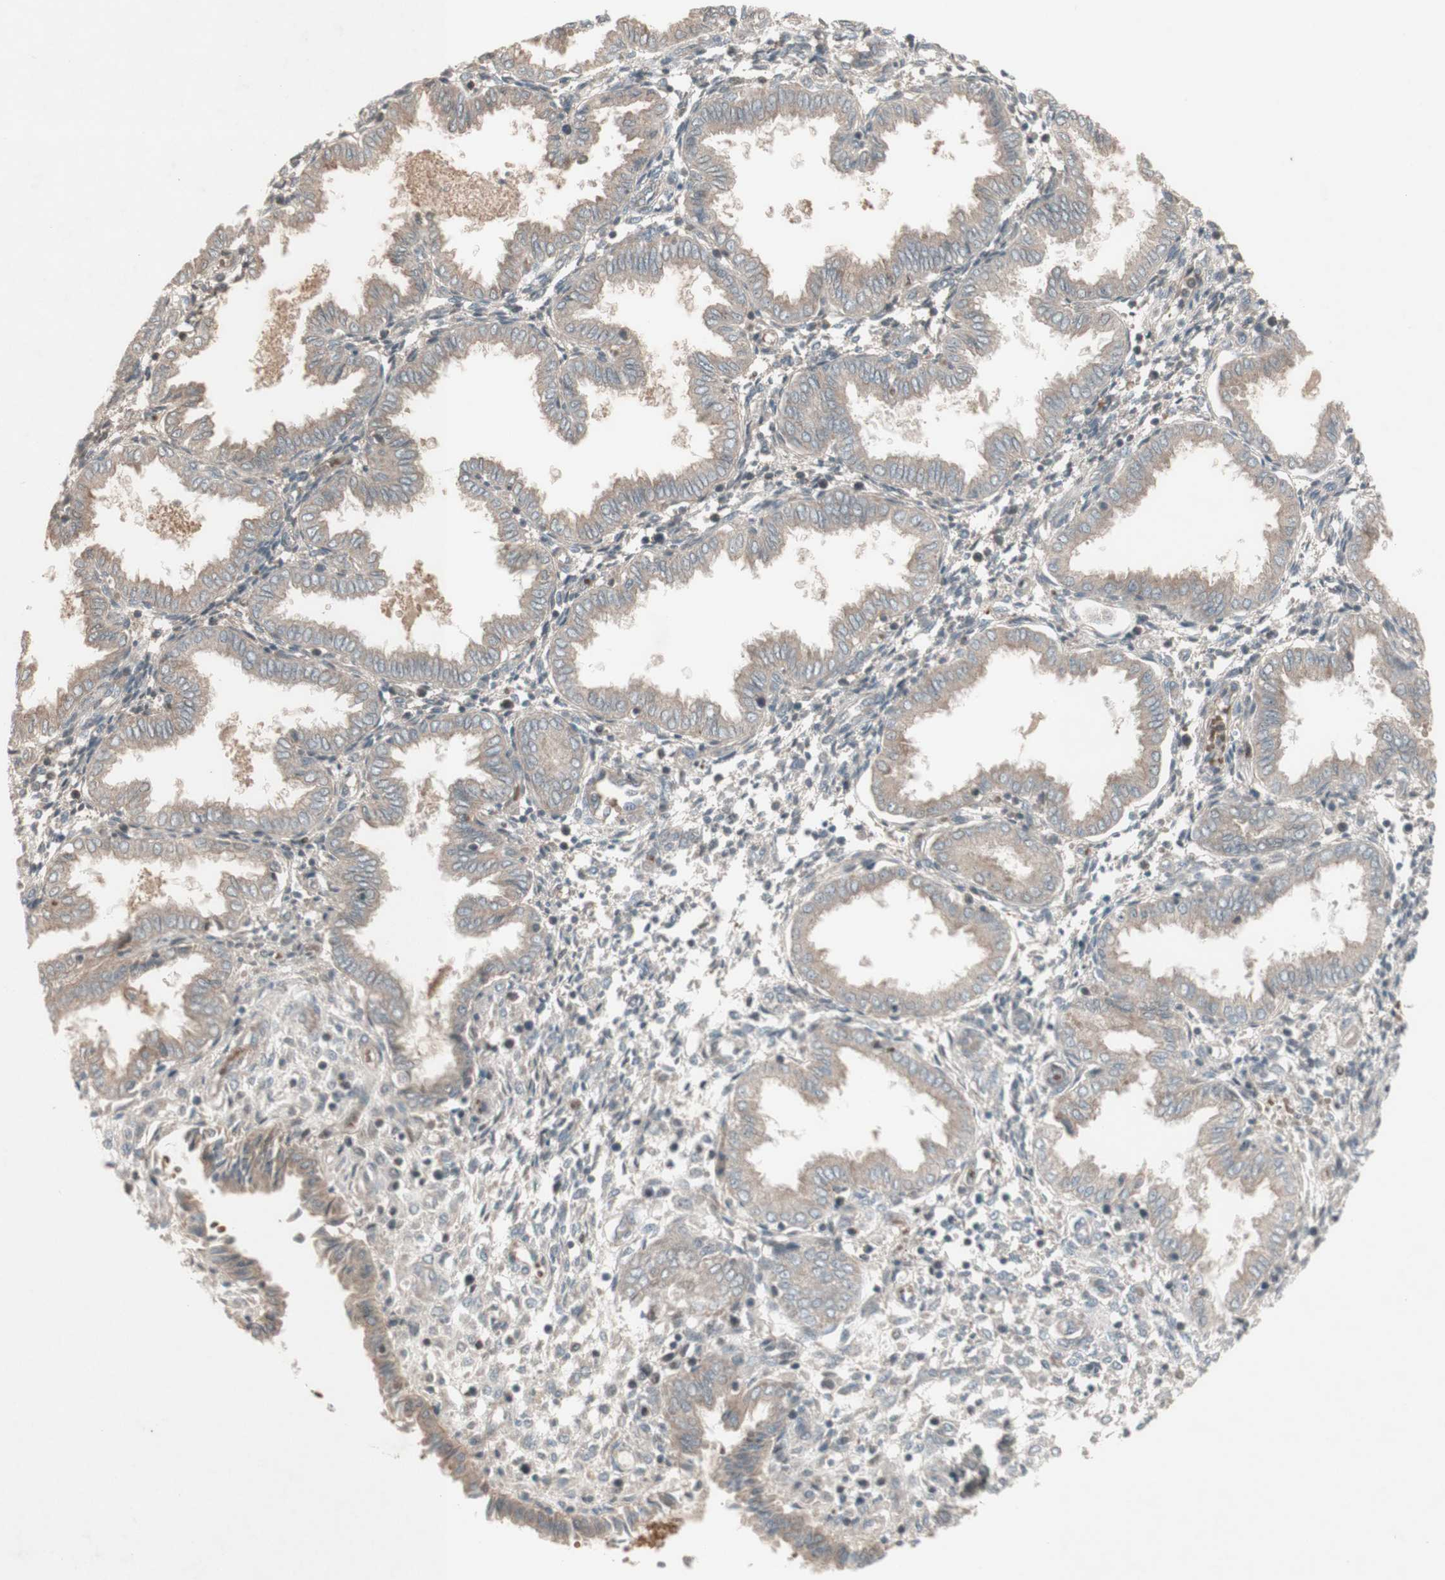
{"staining": {"intensity": "negative", "quantity": "none", "location": "none"}, "tissue": "endometrium", "cell_type": "Cells in endometrial stroma", "image_type": "normal", "snomed": [{"axis": "morphology", "description": "Normal tissue, NOS"}, {"axis": "topography", "description": "Endometrium"}], "caption": "This is an immunohistochemistry histopathology image of normal endometrium. There is no expression in cells in endometrial stroma.", "gene": "MSH6", "patient": {"sex": "female", "age": 33}}